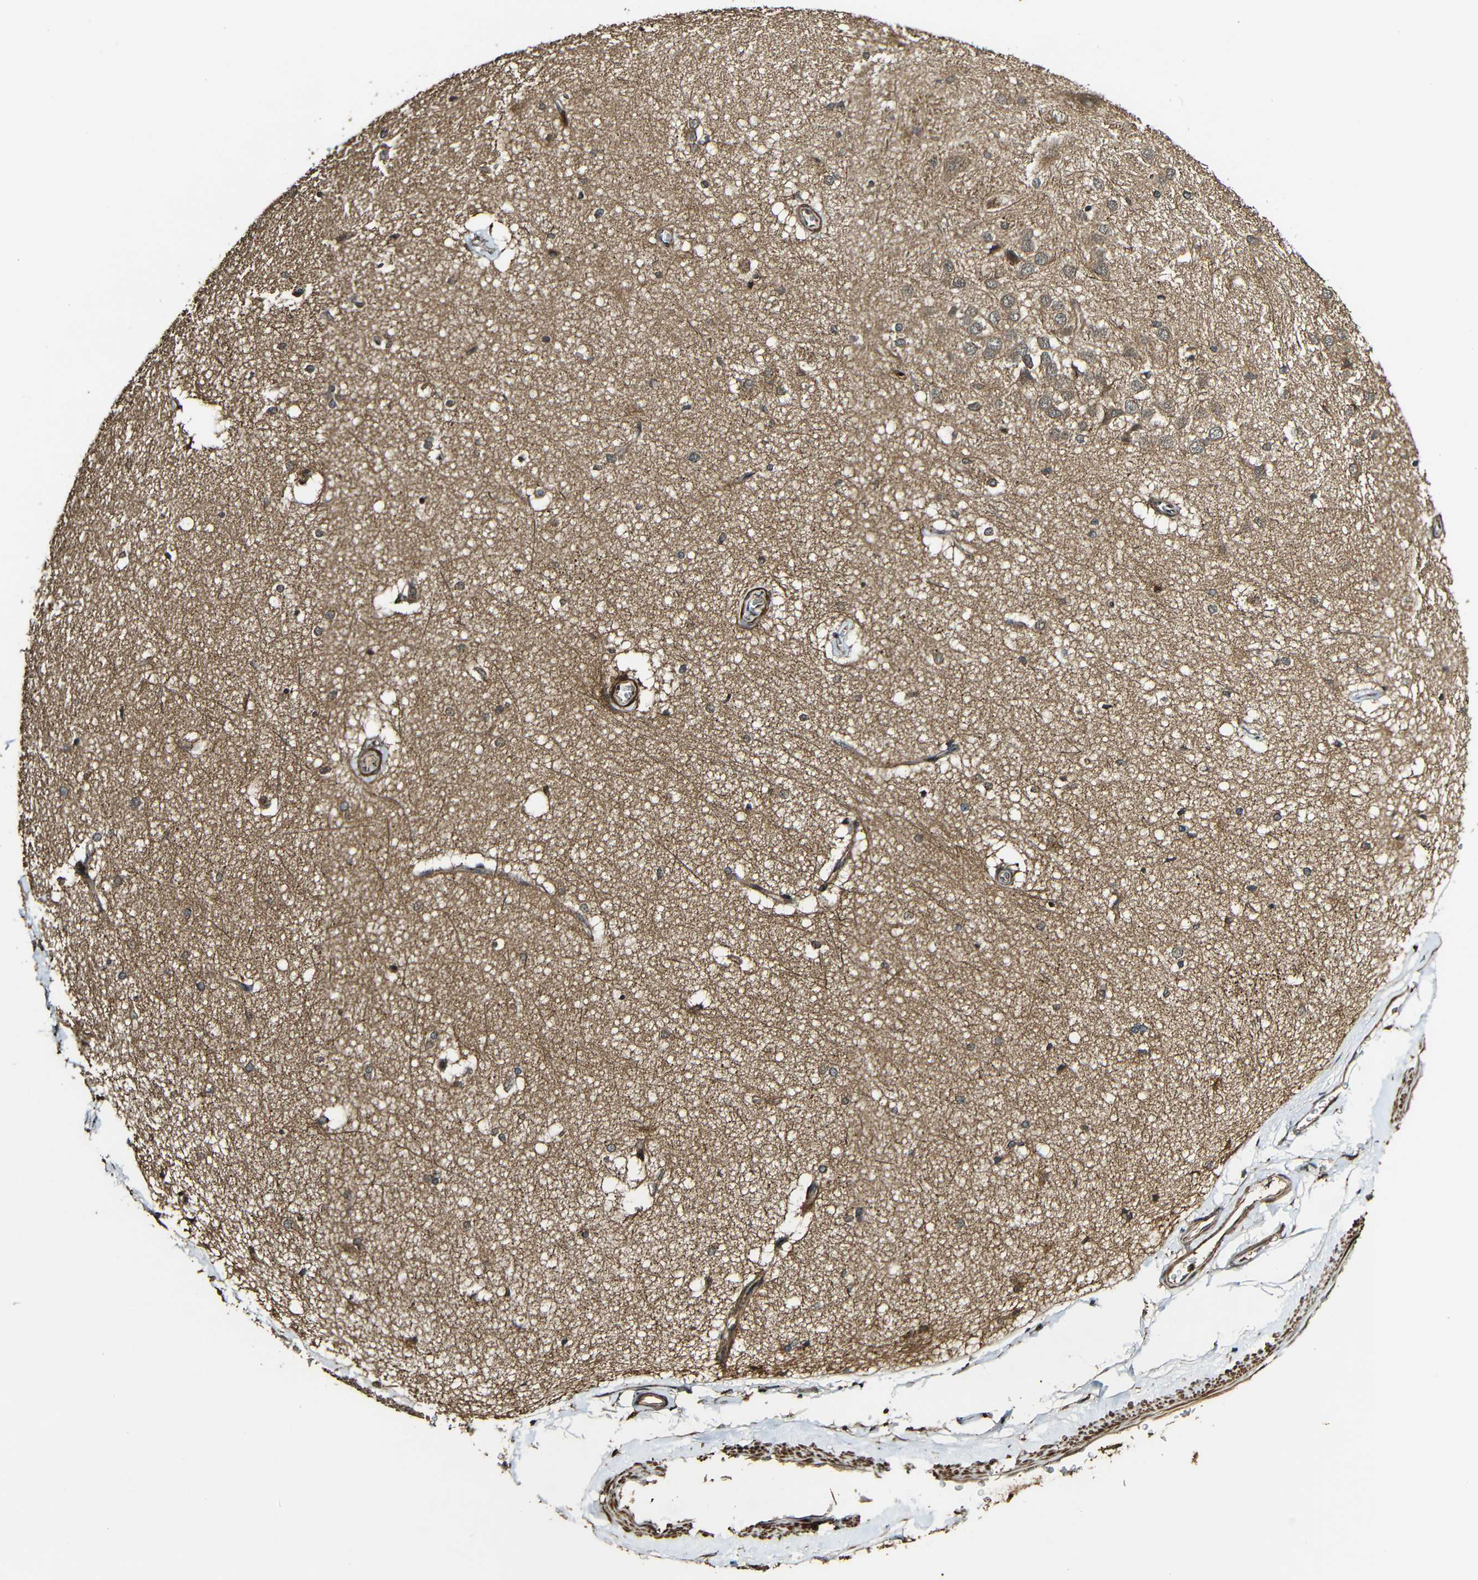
{"staining": {"intensity": "moderate", "quantity": "25%-75%", "location": "cytoplasmic/membranous"}, "tissue": "hippocampus", "cell_type": "Glial cells", "image_type": "normal", "snomed": [{"axis": "morphology", "description": "Normal tissue, NOS"}, {"axis": "topography", "description": "Hippocampus"}], "caption": "The immunohistochemical stain highlights moderate cytoplasmic/membranous expression in glial cells of normal hippocampus.", "gene": "CASP8", "patient": {"sex": "female", "age": 19}}